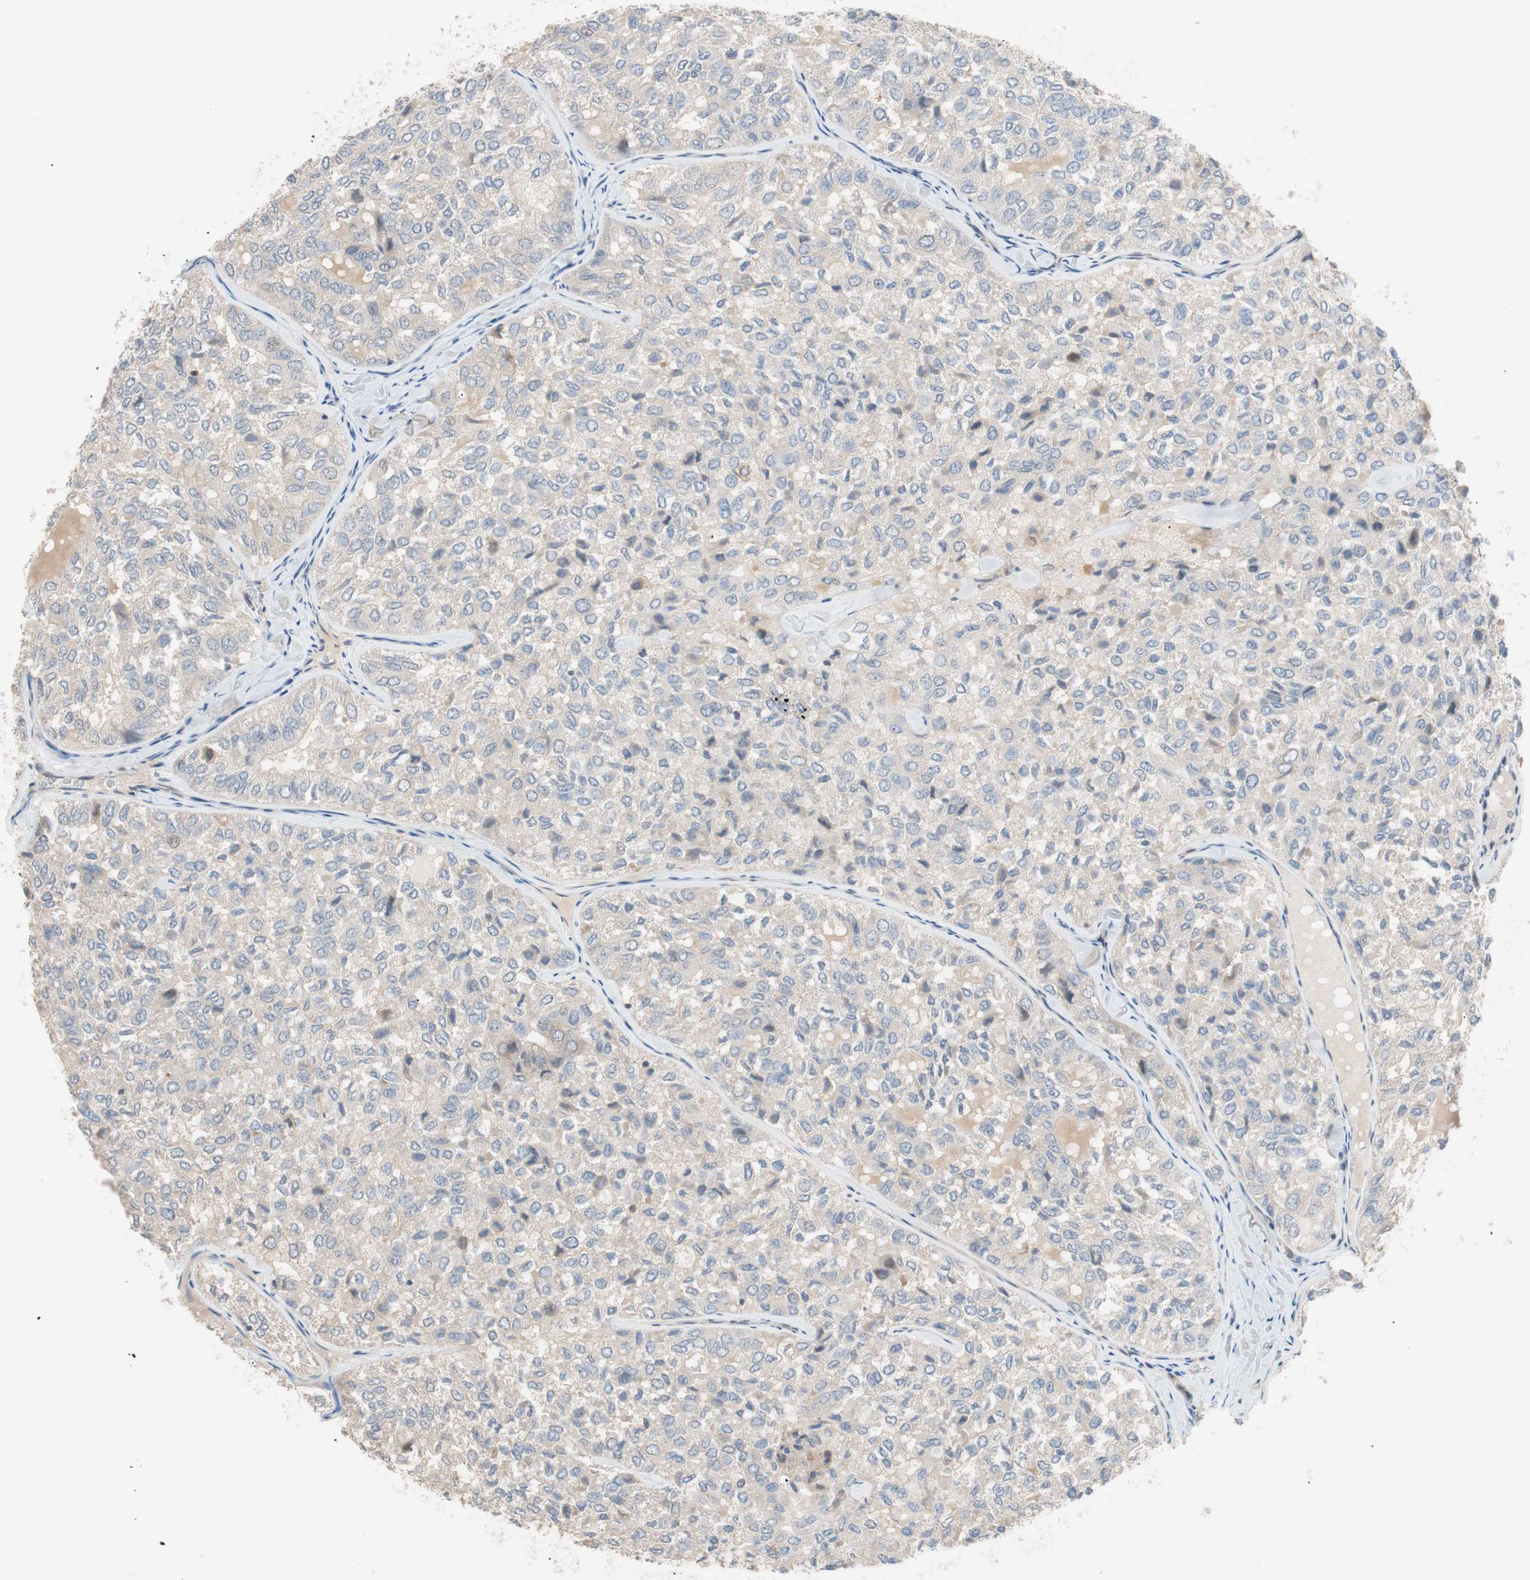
{"staining": {"intensity": "weak", "quantity": "<25%", "location": "cytoplasmic/membranous"}, "tissue": "thyroid cancer", "cell_type": "Tumor cells", "image_type": "cancer", "snomed": [{"axis": "morphology", "description": "Follicular adenoma carcinoma, NOS"}, {"axis": "topography", "description": "Thyroid gland"}], "caption": "DAB immunohistochemical staining of thyroid cancer demonstrates no significant positivity in tumor cells.", "gene": "SMG1", "patient": {"sex": "male", "age": 75}}